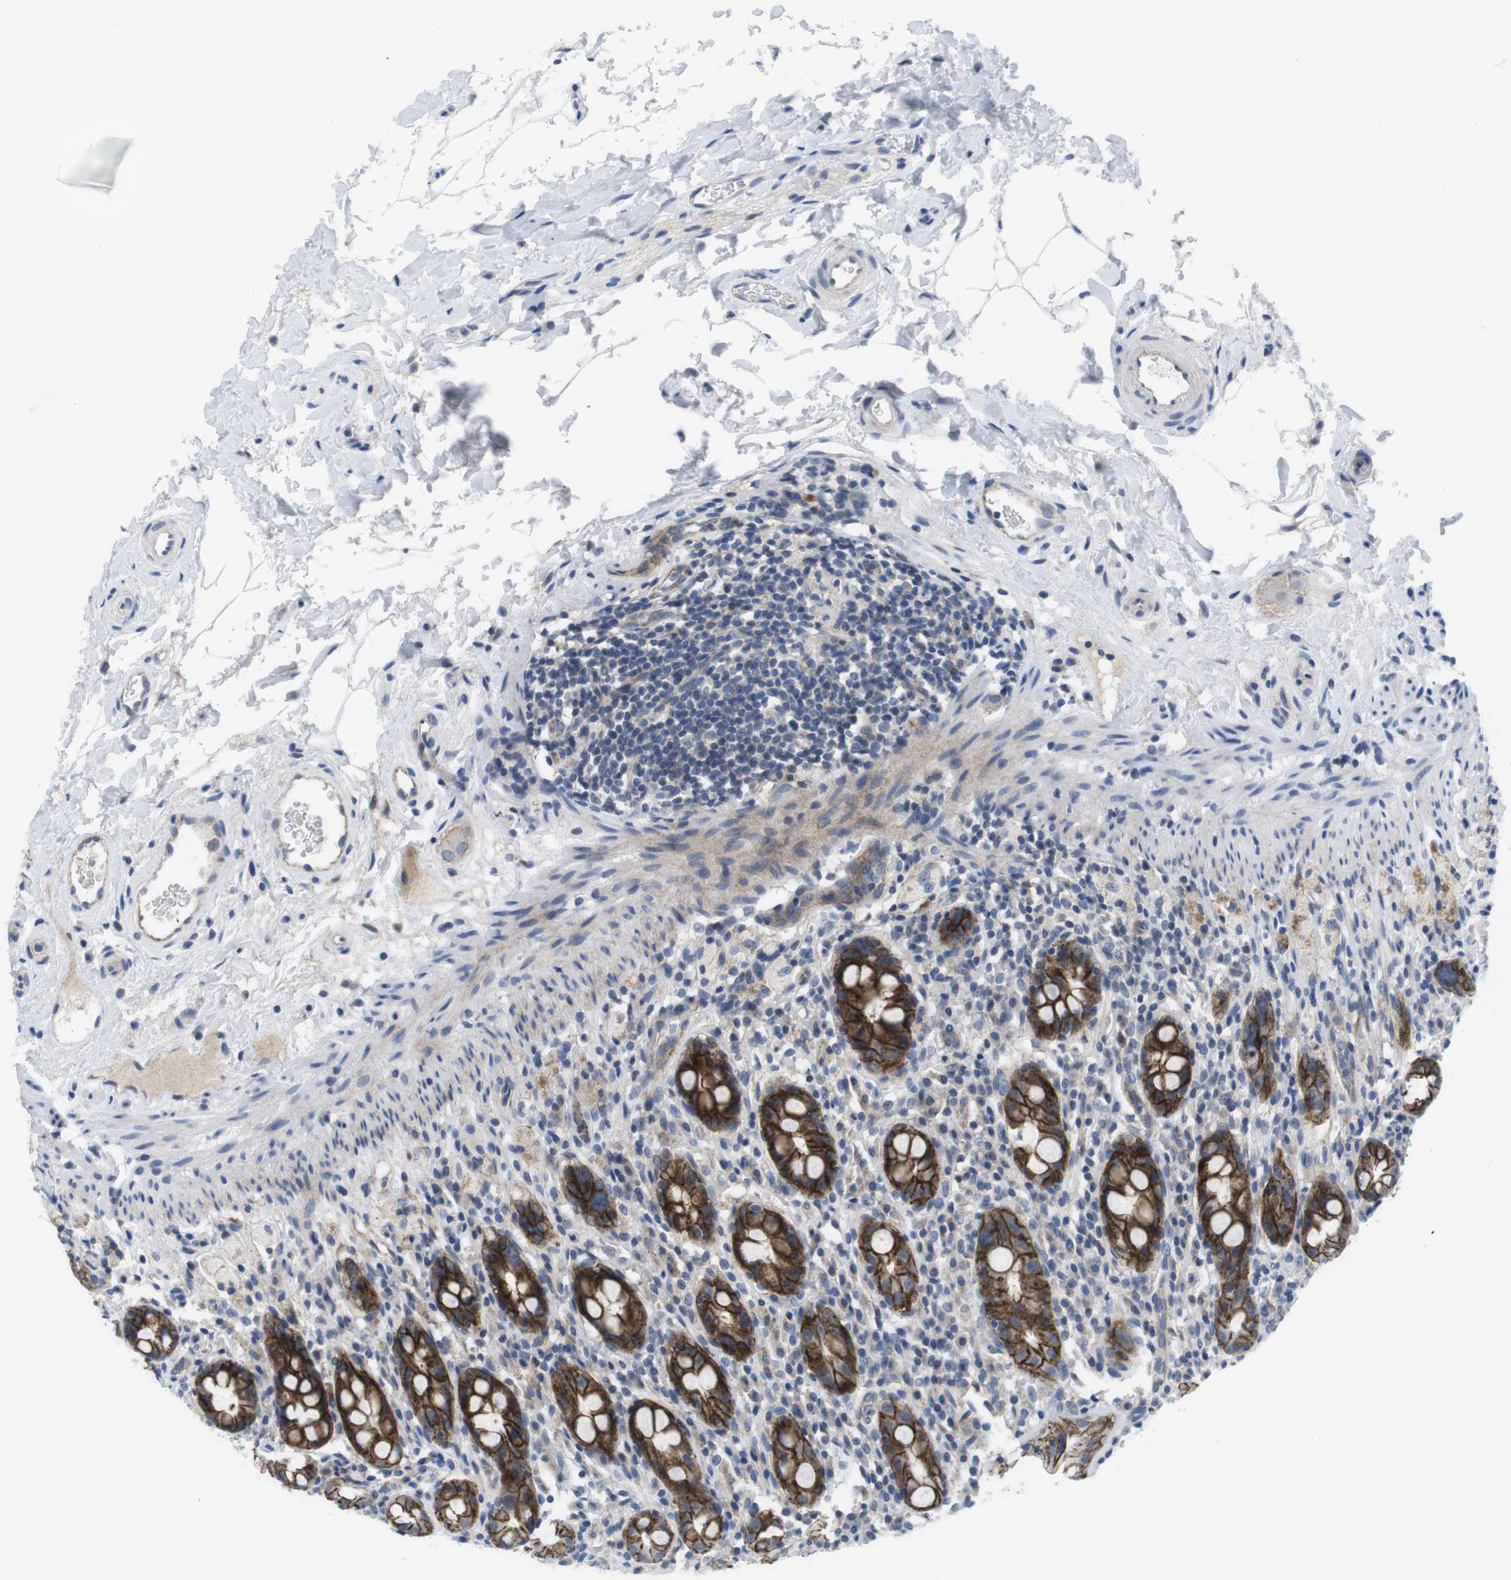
{"staining": {"intensity": "strong", "quantity": ">75%", "location": "cytoplasmic/membranous"}, "tissue": "rectum", "cell_type": "Glandular cells", "image_type": "normal", "snomed": [{"axis": "morphology", "description": "Normal tissue, NOS"}, {"axis": "topography", "description": "Rectum"}], "caption": "DAB immunohistochemical staining of normal rectum reveals strong cytoplasmic/membranous protein expression in about >75% of glandular cells. (brown staining indicates protein expression, while blue staining denotes nuclei).", "gene": "SCRIB", "patient": {"sex": "male", "age": 44}}